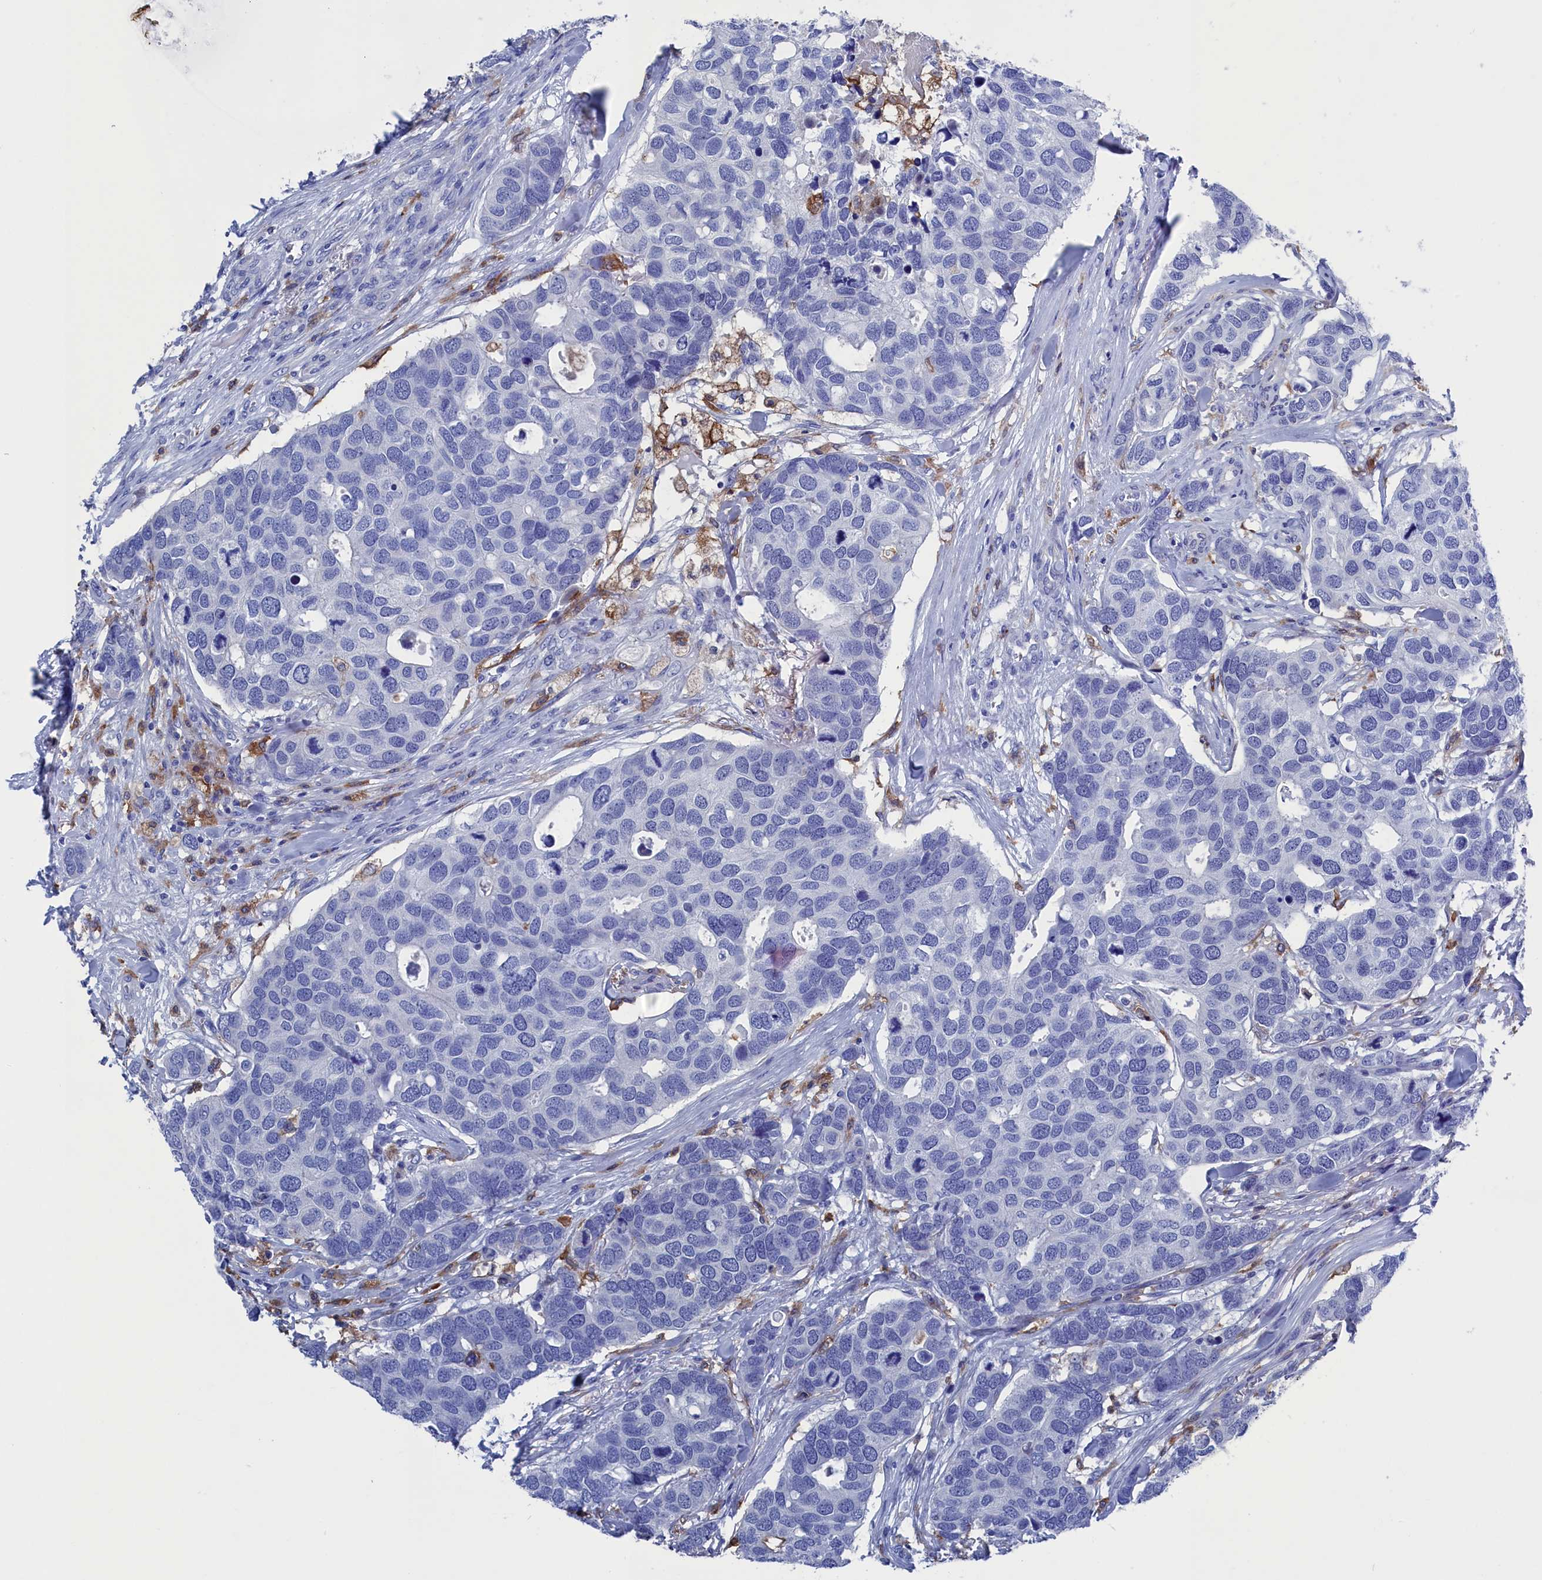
{"staining": {"intensity": "negative", "quantity": "none", "location": "none"}, "tissue": "breast cancer", "cell_type": "Tumor cells", "image_type": "cancer", "snomed": [{"axis": "morphology", "description": "Duct carcinoma"}, {"axis": "topography", "description": "Breast"}], "caption": "Immunohistochemistry (IHC) photomicrograph of intraductal carcinoma (breast) stained for a protein (brown), which reveals no expression in tumor cells. The staining is performed using DAB (3,3'-diaminobenzidine) brown chromogen with nuclei counter-stained in using hematoxylin.", "gene": "TYROBP", "patient": {"sex": "female", "age": 83}}